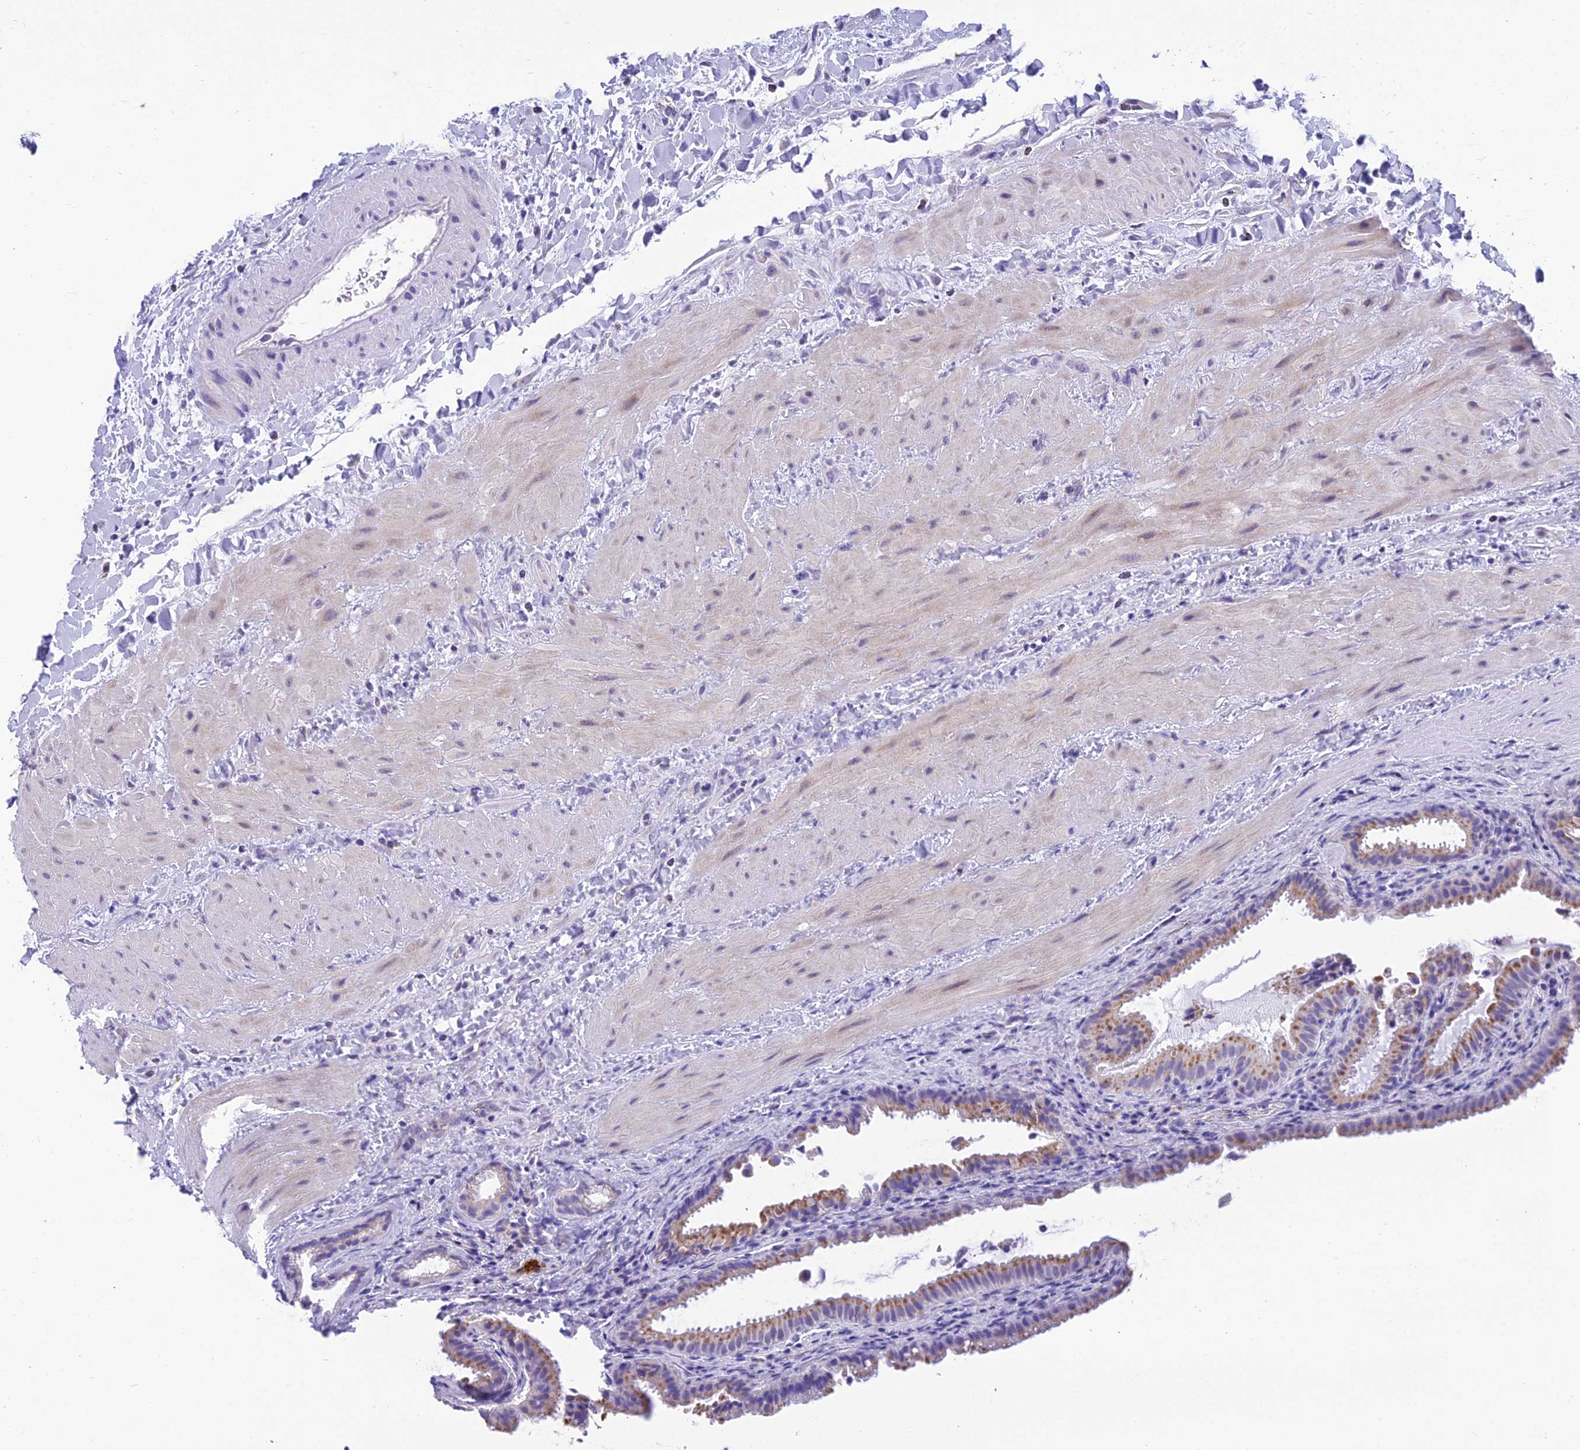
{"staining": {"intensity": "moderate", "quantity": "25%-75%", "location": "cytoplasmic/membranous"}, "tissue": "gallbladder", "cell_type": "Glandular cells", "image_type": "normal", "snomed": [{"axis": "morphology", "description": "Normal tissue, NOS"}, {"axis": "topography", "description": "Gallbladder"}], "caption": "Immunohistochemistry staining of normal gallbladder, which demonstrates medium levels of moderate cytoplasmic/membranous staining in about 25%-75% of glandular cells indicating moderate cytoplasmic/membranous protein positivity. The staining was performed using DAB (brown) for protein detection and nuclei were counterstained in hematoxylin (blue).", "gene": "MIIP", "patient": {"sex": "male", "age": 24}}